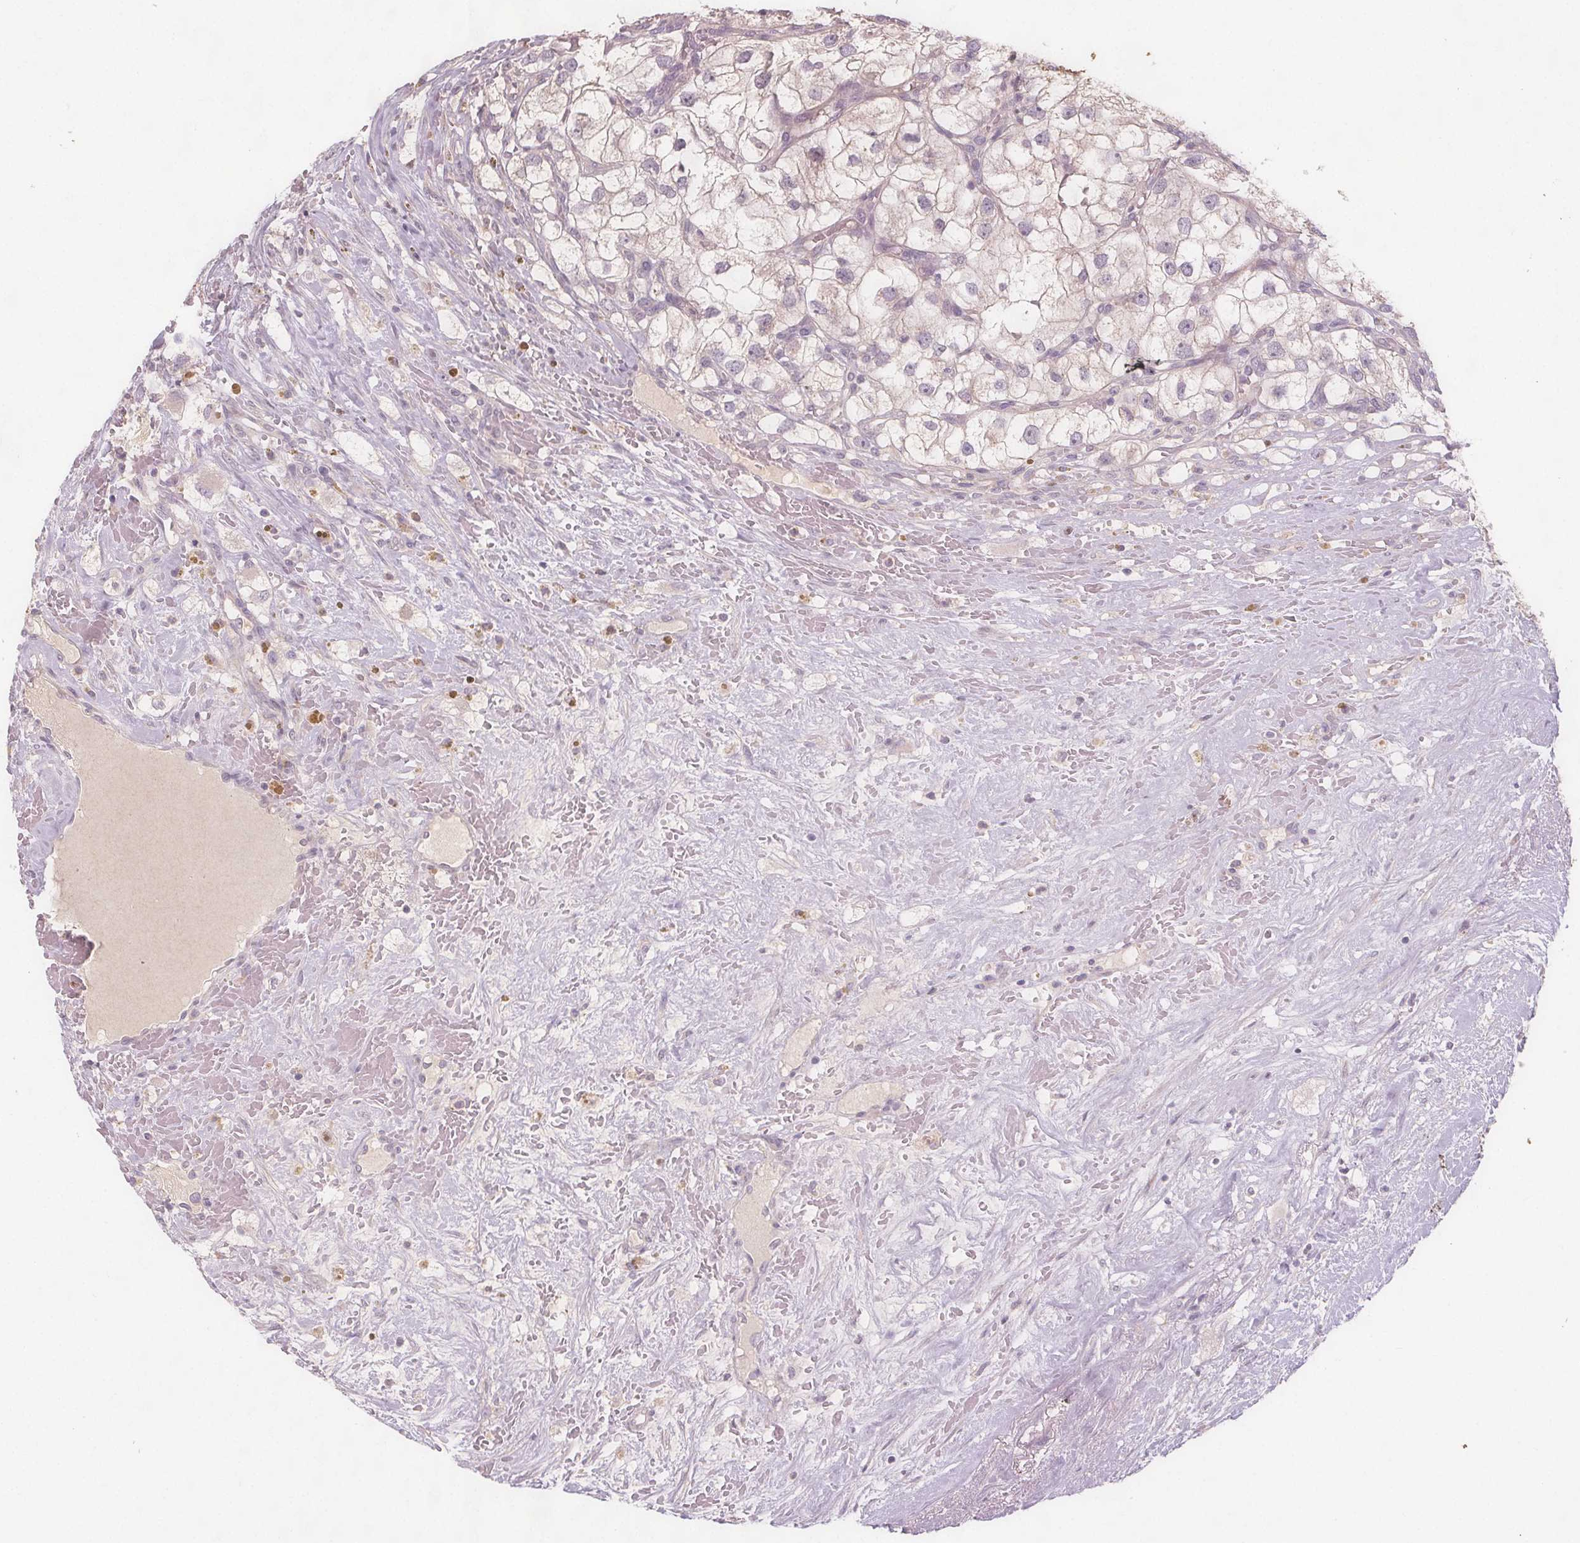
{"staining": {"intensity": "negative", "quantity": "none", "location": "none"}, "tissue": "renal cancer", "cell_type": "Tumor cells", "image_type": "cancer", "snomed": [{"axis": "morphology", "description": "Adenocarcinoma, NOS"}, {"axis": "topography", "description": "Kidney"}], "caption": "Renal adenocarcinoma was stained to show a protein in brown. There is no significant expression in tumor cells.", "gene": "VNN1", "patient": {"sex": "male", "age": 59}}